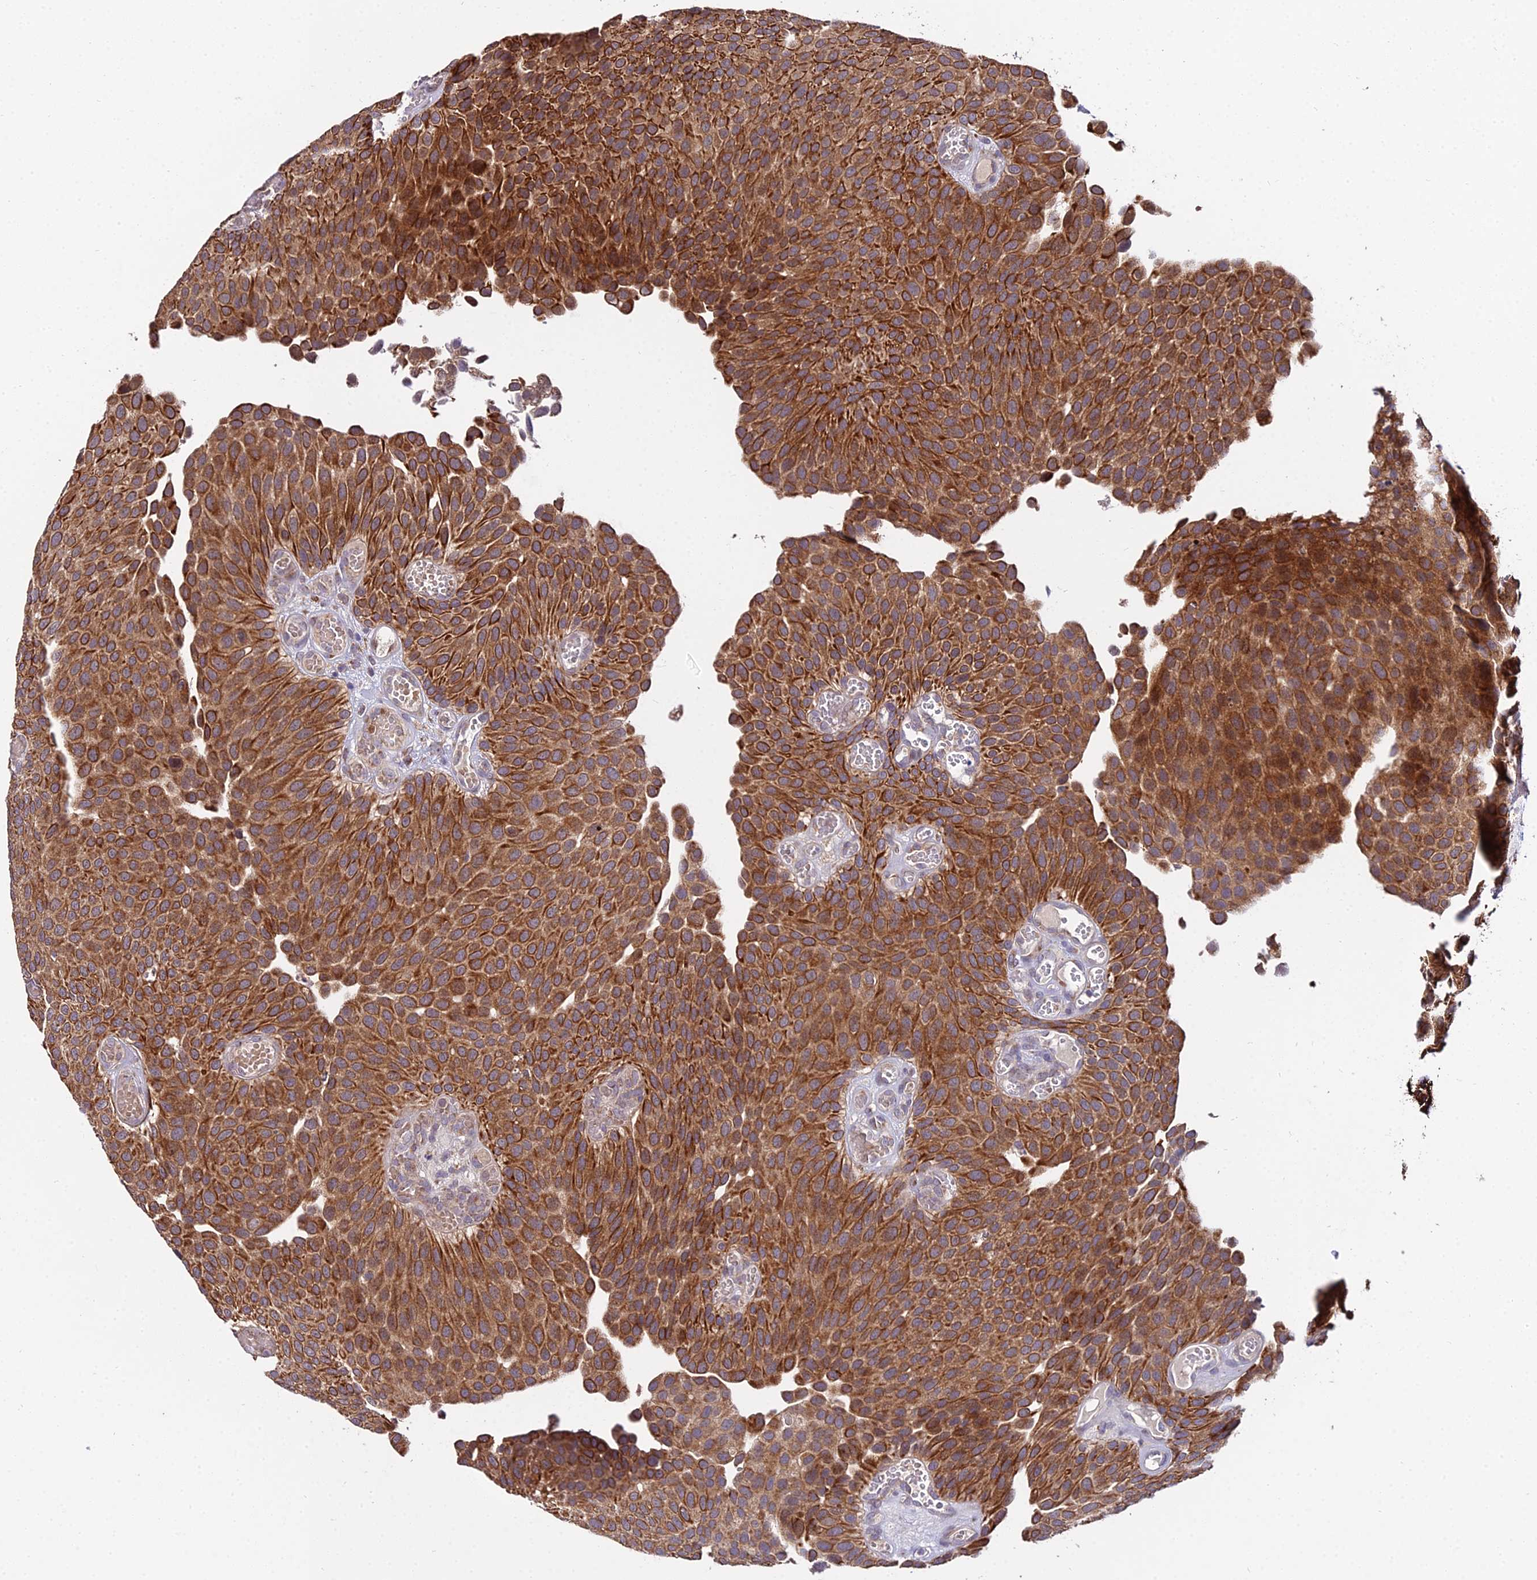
{"staining": {"intensity": "strong", "quantity": ">75%", "location": "cytoplasmic/membranous"}, "tissue": "urothelial cancer", "cell_type": "Tumor cells", "image_type": "cancer", "snomed": [{"axis": "morphology", "description": "Urothelial carcinoma, Low grade"}, {"axis": "topography", "description": "Urinary bladder"}], "caption": "High-power microscopy captured an immunohistochemistry (IHC) micrograph of urothelial cancer, revealing strong cytoplasmic/membranous positivity in approximately >75% of tumor cells.", "gene": "PEX19", "patient": {"sex": "male", "age": 89}}